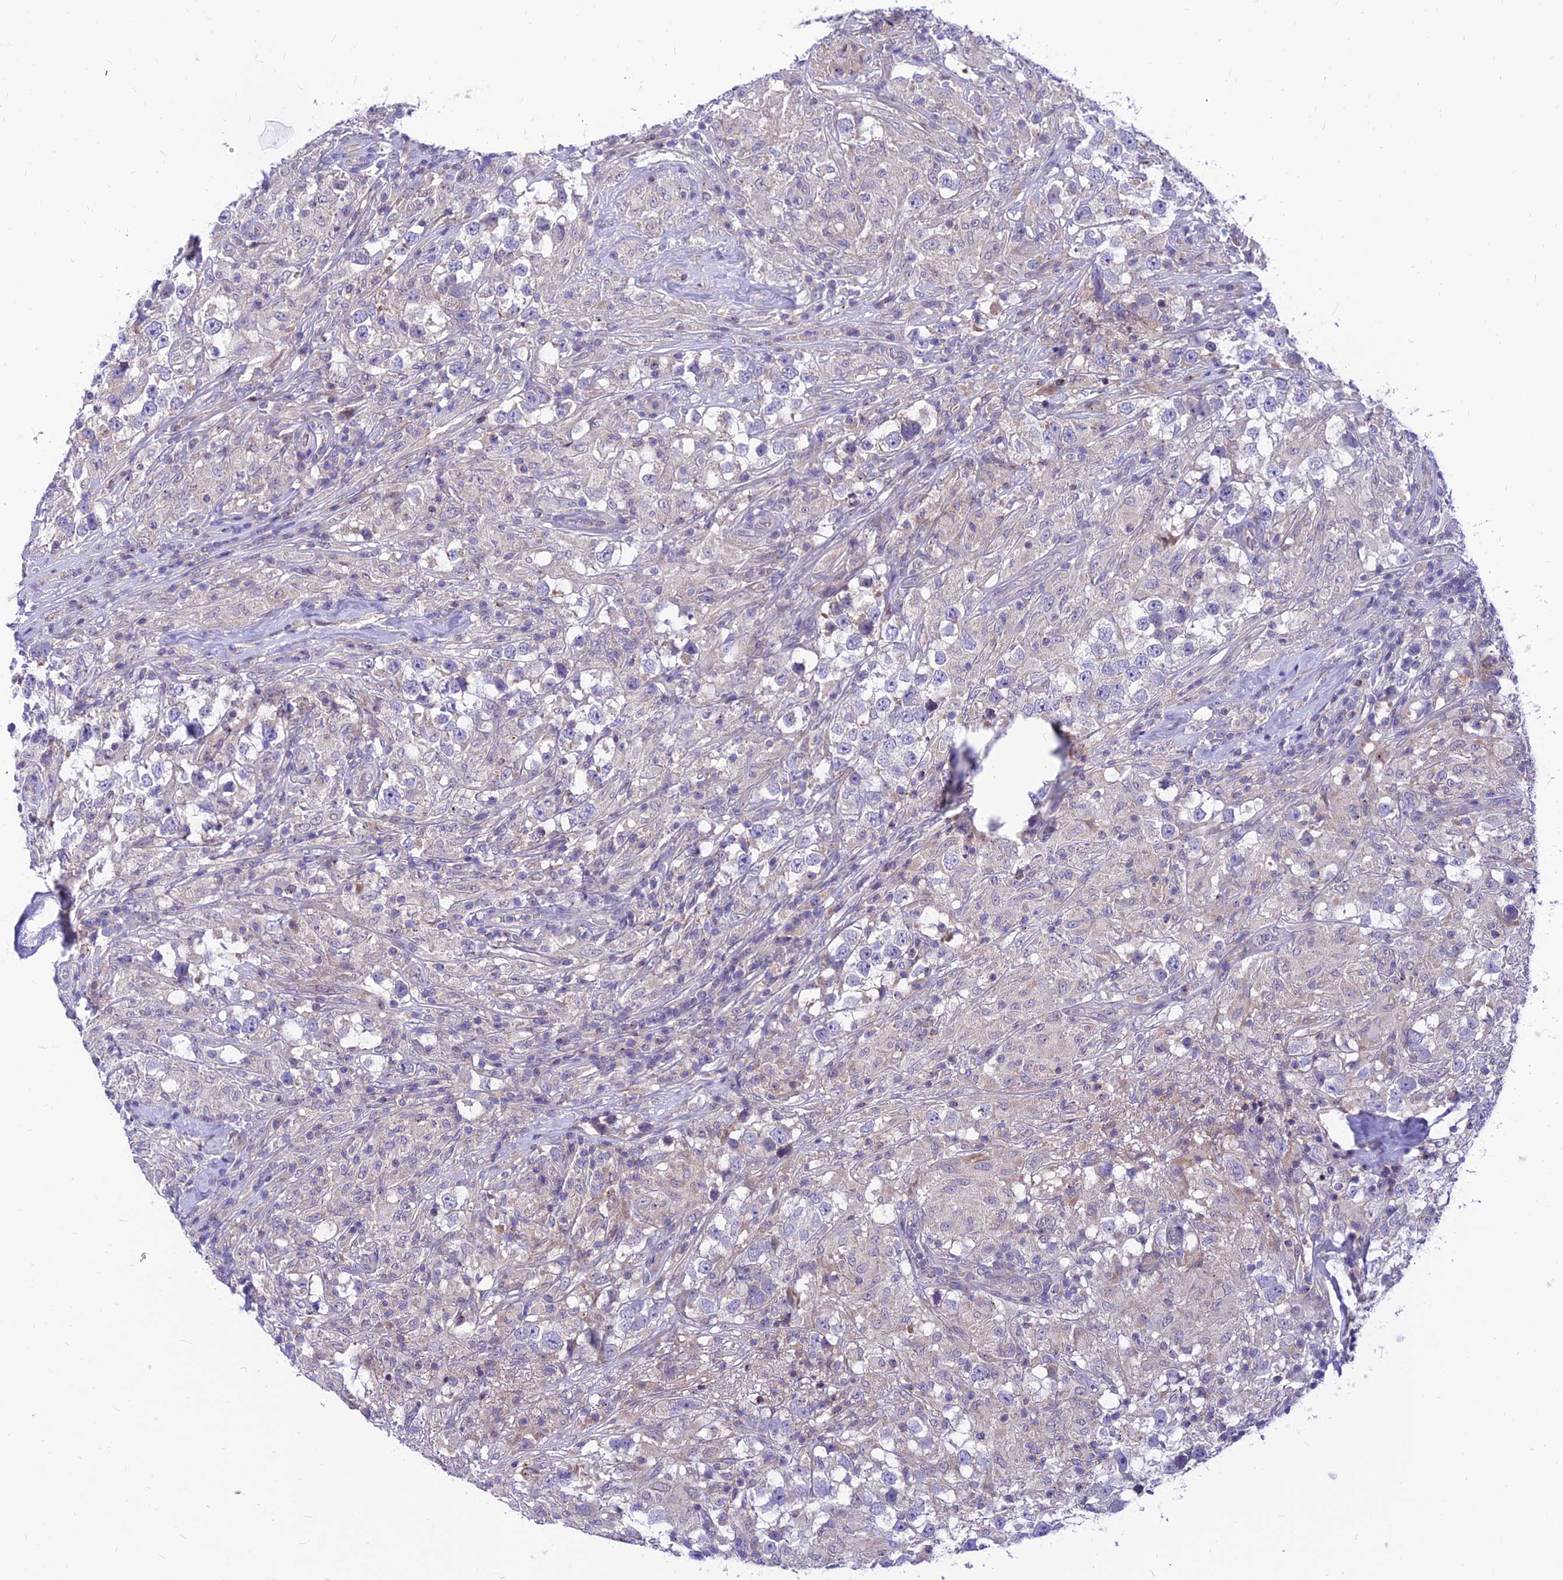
{"staining": {"intensity": "negative", "quantity": "none", "location": "none"}, "tissue": "testis cancer", "cell_type": "Tumor cells", "image_type": "cancer", "snomed": [{"axis": "morphology", "description": "Seminoma, NOS"}, {"axis": "topography", "description": "Testis"}], "caption": "Testis cancer (seminoma) was stained to show a protein in brown. There is no significant staining in tumor cells.", "gene": "C6orf132", "patient": {"sex": "male", "age": 46}}